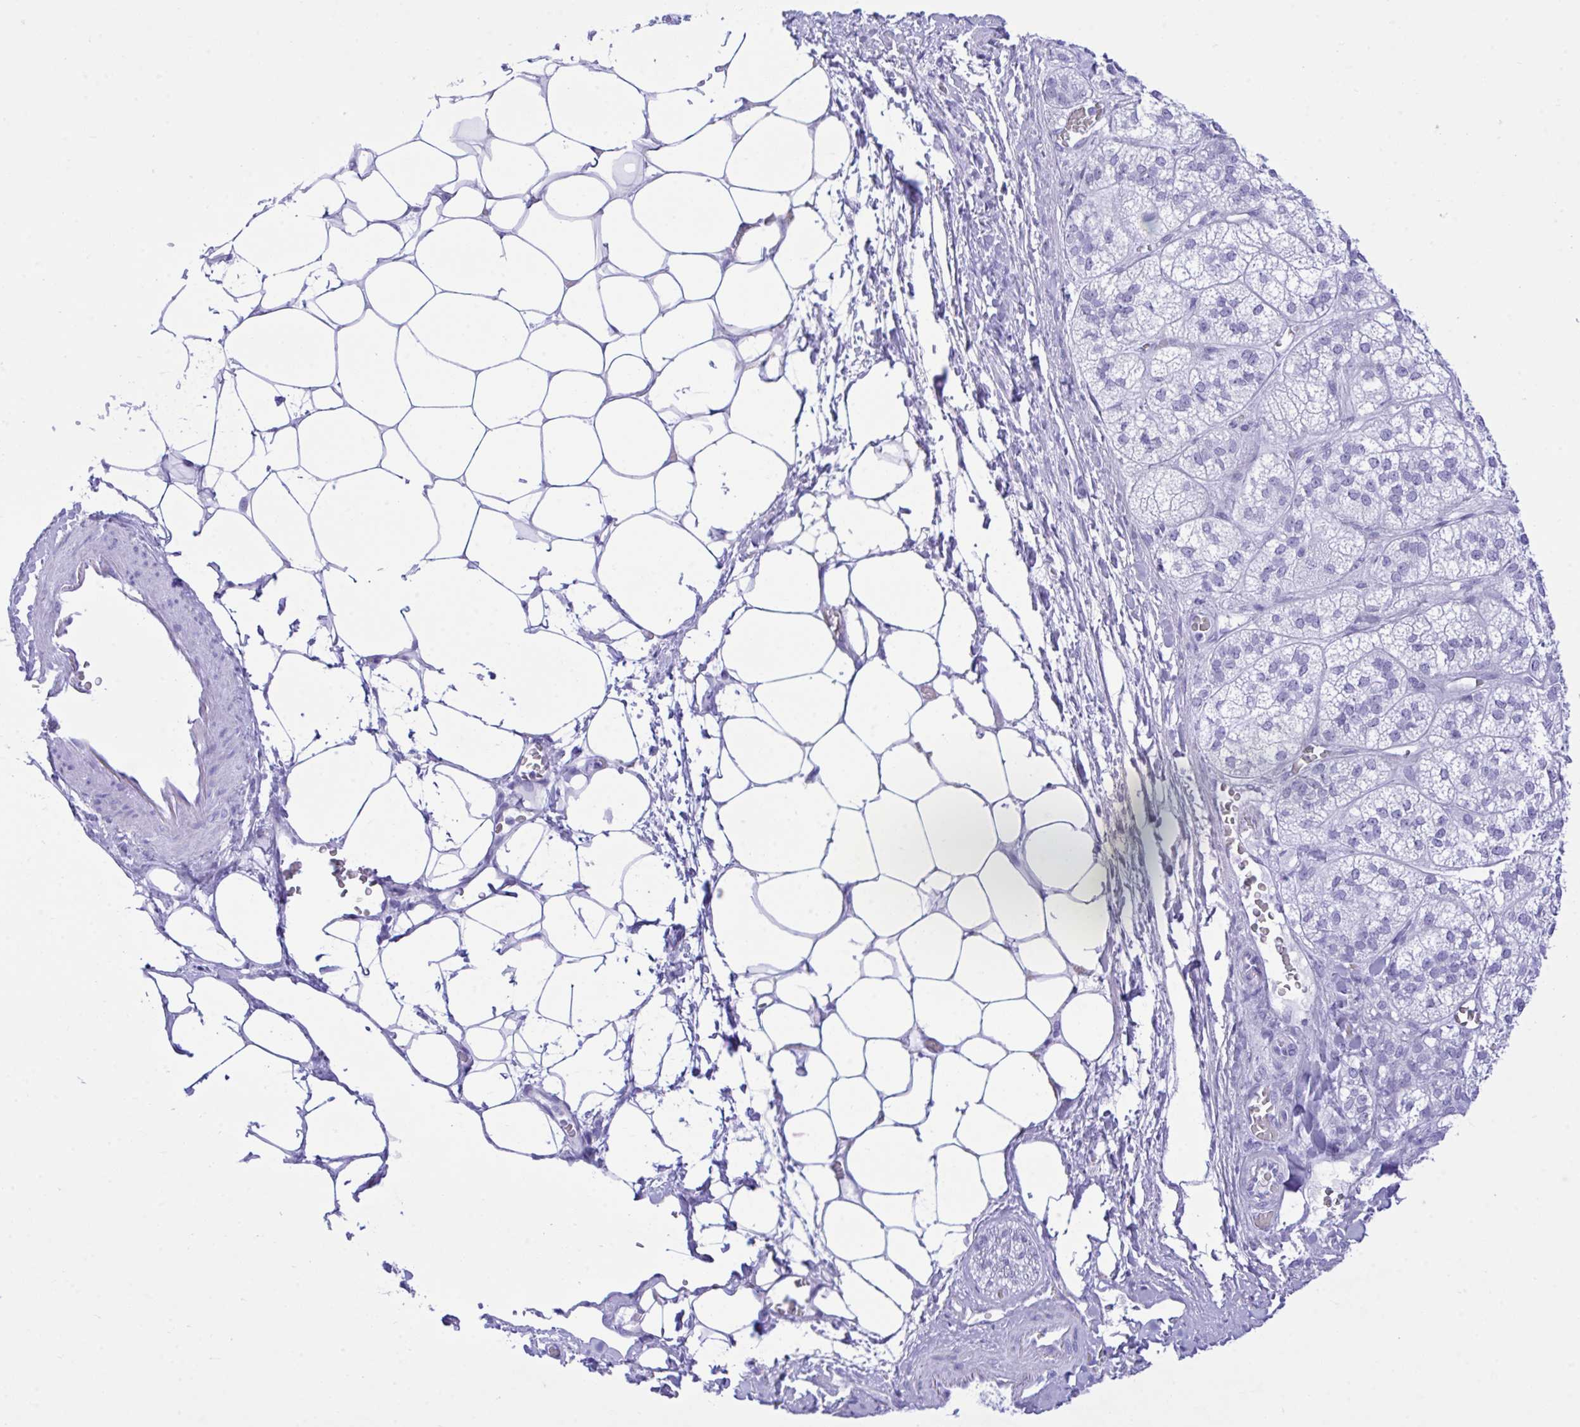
{"staining": {"intensity": "negative", "quantity": "none", "location": "none"}, "tissue": "adrenal gland", "cell_type": "Glandular cells", "image_type": "normal", "snomed": [{"axis": "morphology", "description": "Normal tissue, NOS"}, {"axis": "topography", "description": "Adrenal gland"}], "caption": "DAB immunohistochemical staining of unremarkable human adrenal gland demonstrates no significant staining in glandular cells. (DAB IHC visualized using brightfield microscopy, high magnification).", "gene": "SELENOV", "patient": {"sex": "female", "age": 60}}